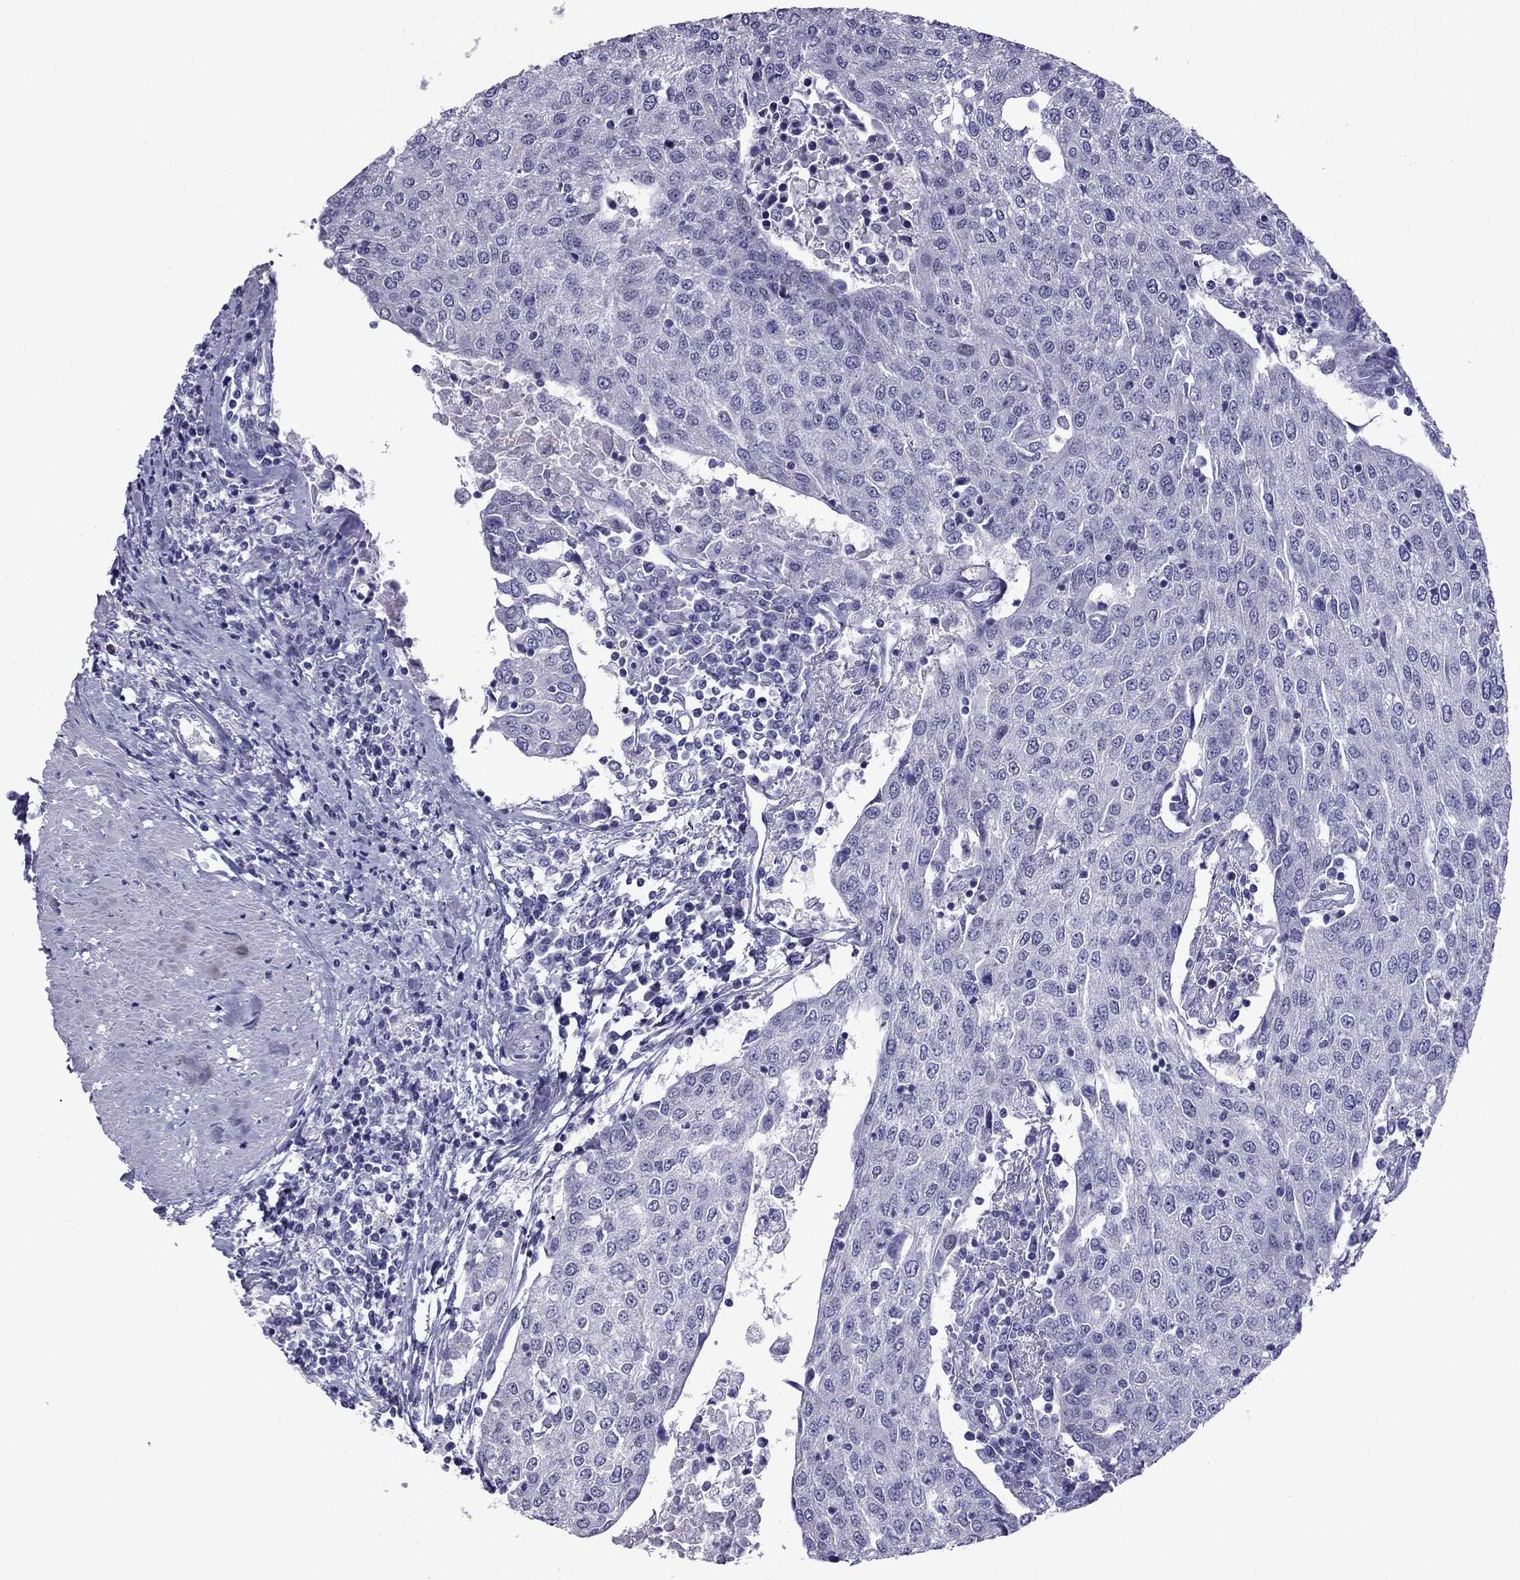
{"staining": {"intensity": "negative", "quantity": "none", "location": "none"}, "tissue": "urothelial cancer", "cell_type": "Tumor cells", "image_type": "cancer", "snomed": [{"axis": "morphology", "description": "Urothelial carcinoma, High grade"}, {"axis": "topography", "description": "Urinary bladder"}], "caption": "Immunohistochemical staining of urothelial carcinoma (high-grade) reveals no significant staining in tumor cells.", "gene": "MYLK3", "patient": {"sex": "female", "age": 85}}